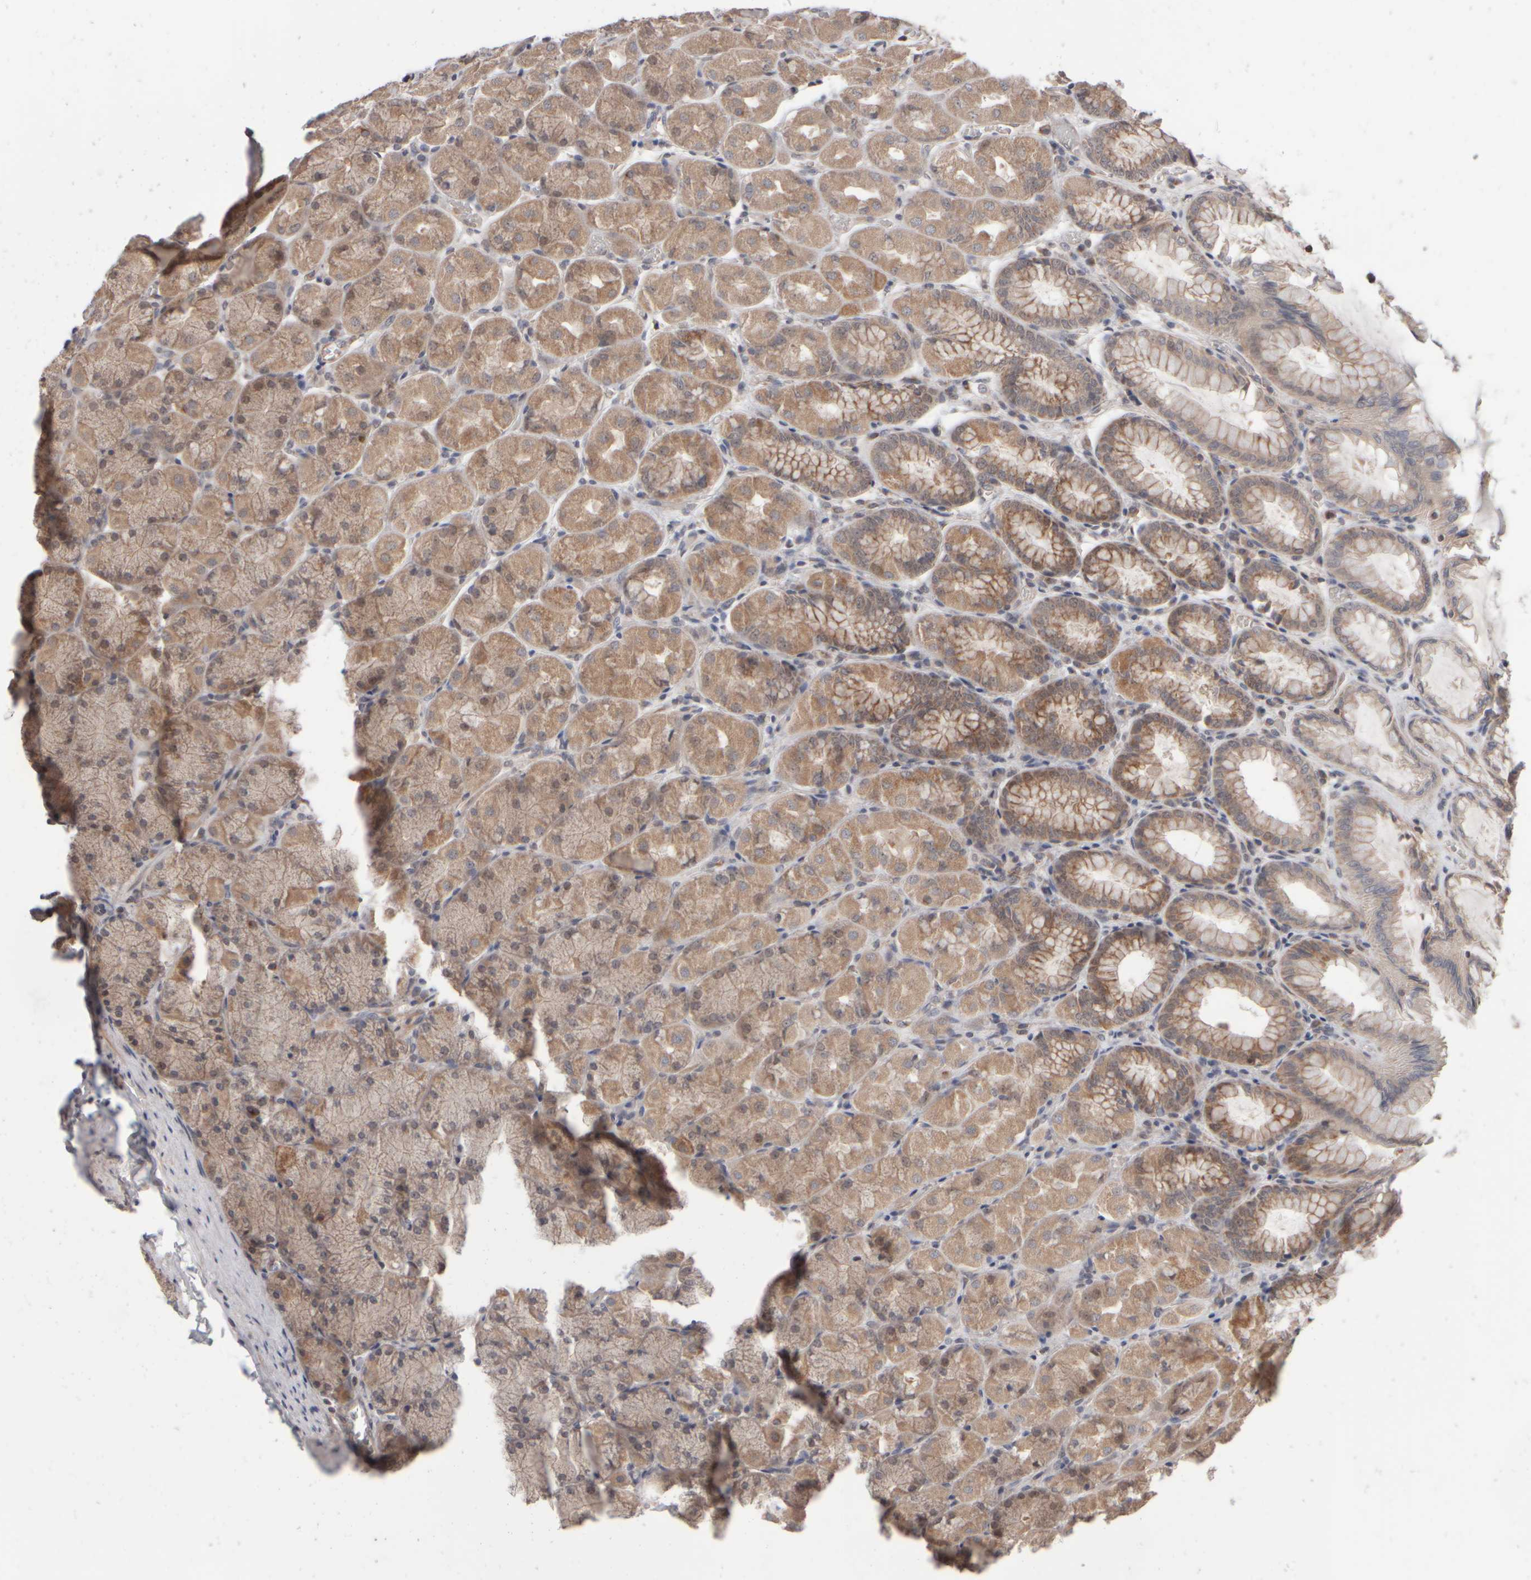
{"staining": {"intensity": "moderate", "quantity": ">75%", "location": "cytoplasmic/membranous"}, "tissue": "stomach", "cell_type": "Glandular cells", "image_type": "normal", "snomed": [{"axis": "morphology", "description": "Normal tissue, NOS"}, {"axis": "topography", "description": "Stomach, upper"}], "caption": "Unremarkable stomach was stained to show a protein in brown. There is medium levels of moderate cytoplasmic/membranous positivity in approximately >75% of glandular cells. The protein of interest is stained brown, and the nuclei are stained in blue (DAB (3,3'-diaminobenzidine) IHC with brightfield microscopy, high magnification).", "gene": "ABHD11", "patient": {"sex": "female", "age": 56}}